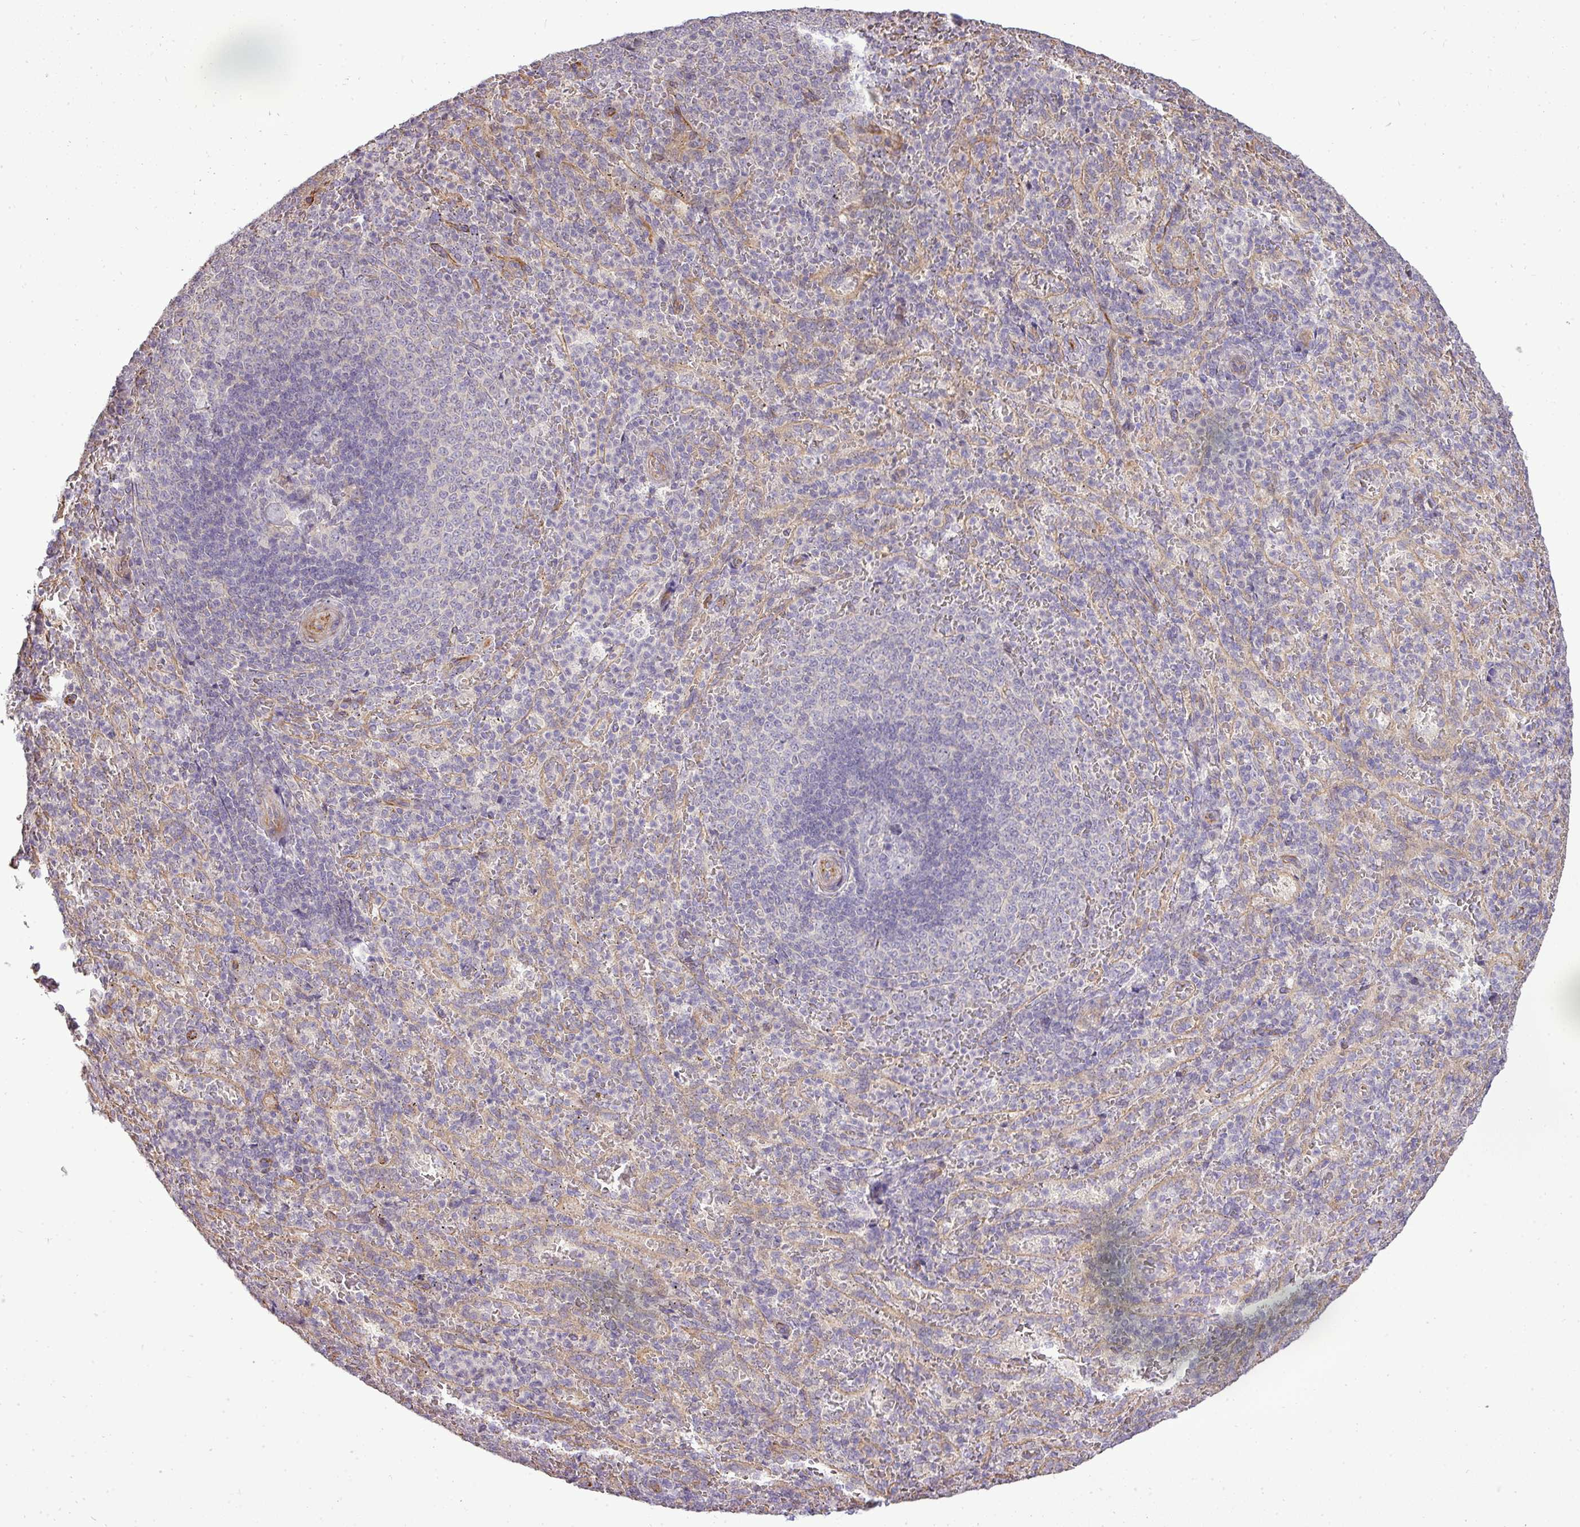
{"staining": {"intensity": "negative", "quantity": "none", "location": "none"}, "tissue": "spleen", "cell_type": "Cells in red pulp", "image_type": "normal", "snomed": [{"axis": "morphology", "description": "Normal tissue, NOS"}, {"axis": "topography", "description": "Spleen"}], "caption": "Benign spleen was stained to show a protein in brown. There is no significant staining in cells in red pulp. Nuclei are stained in blue.", "gene": "PDRG1", "patient": {"sex": "female", "age": 21}}